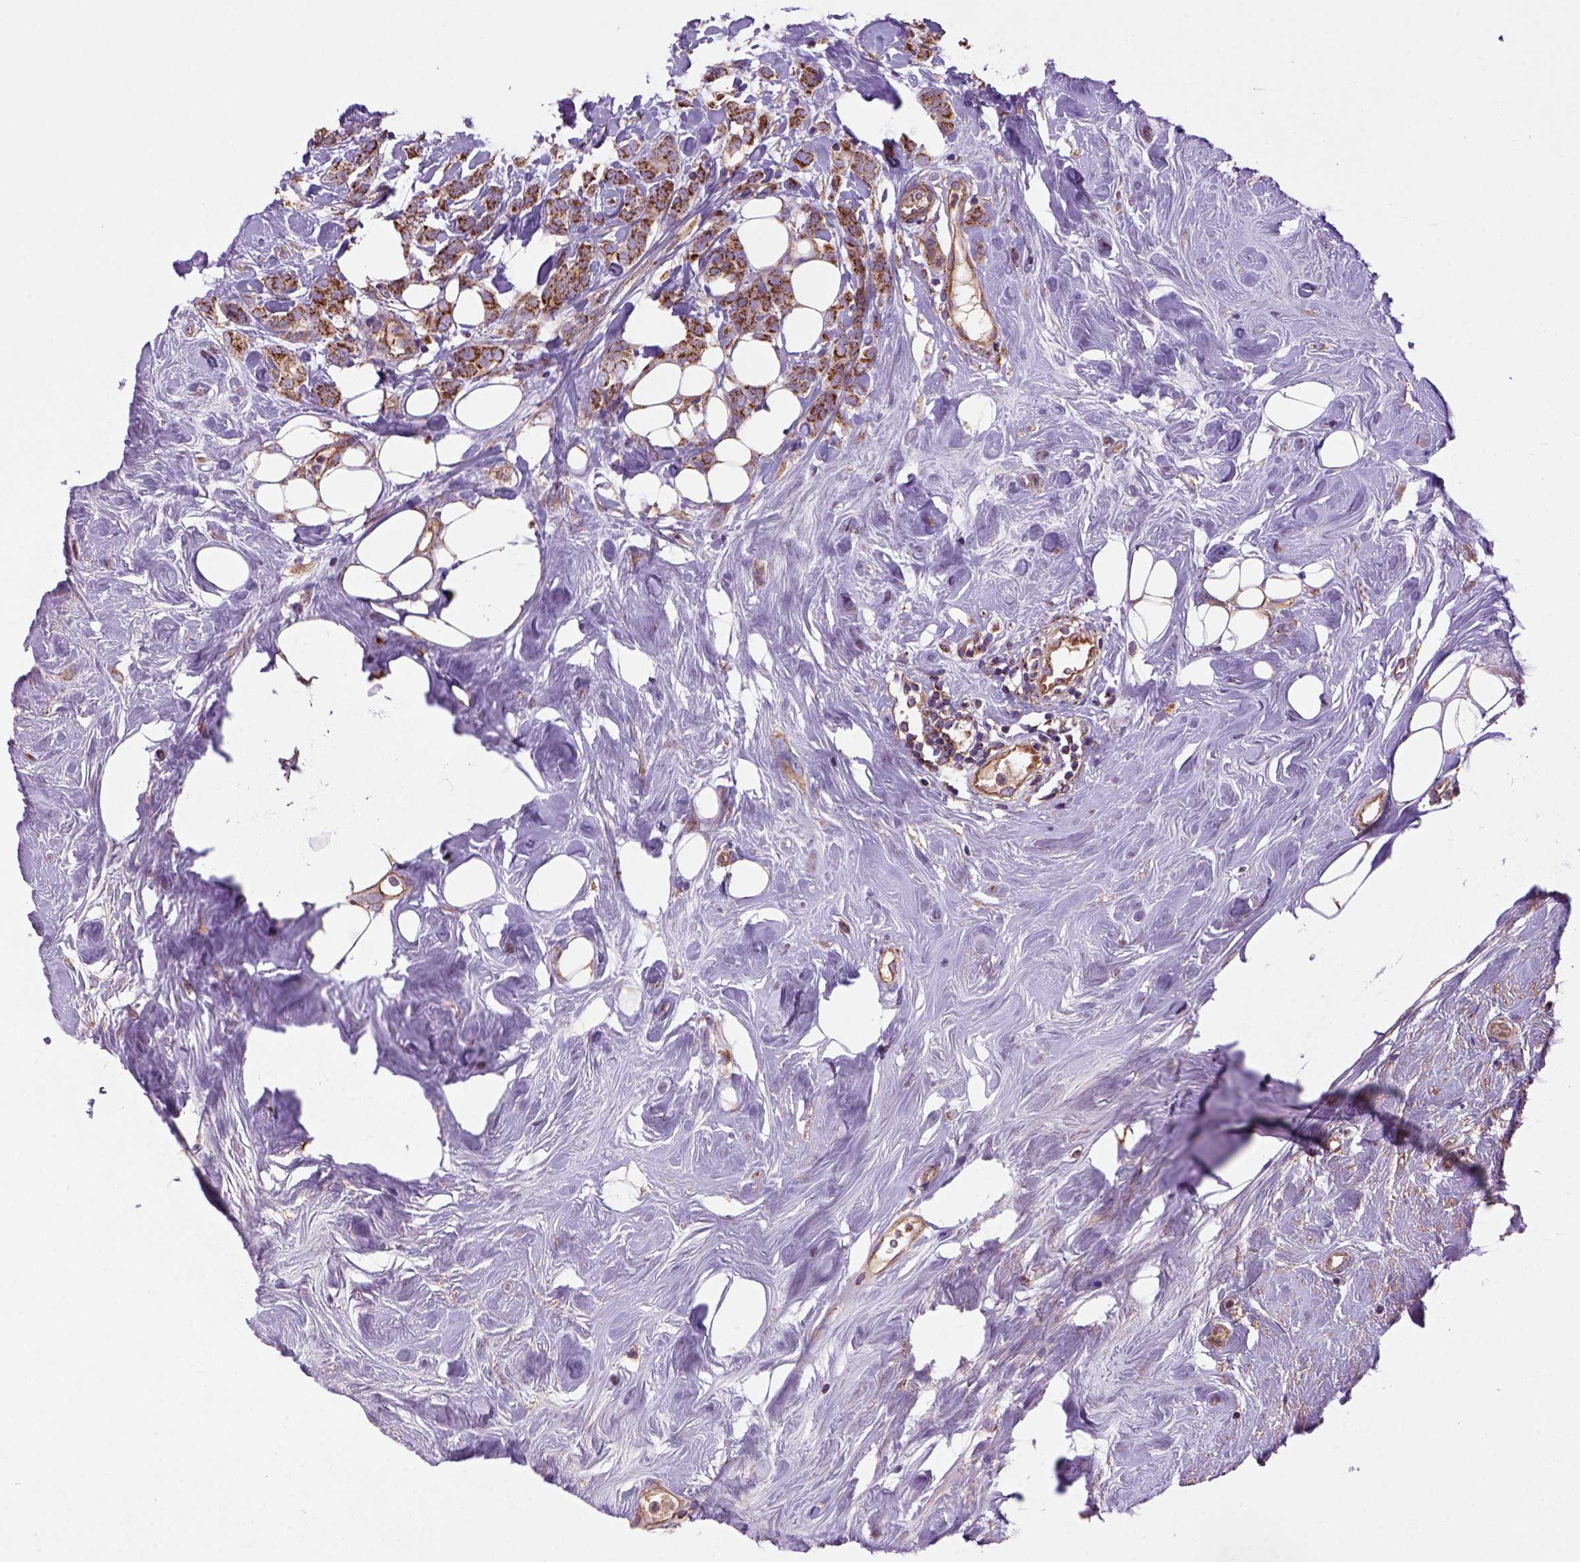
{"staining": {"intensity": "moderate", "quantity": ">75%", "location": "cytoplasmic/membranous"}, "tissue": "breast cancer", "cell_type": "Tumor cells", "image_type": "cancer", "snomed": [{"axis": "morphology", "description": "Lobular carcinoma"}, {"axis": "topography", "description": "Breast"}], "caption": "Protein staining shows moderate cytoplasmic/membranous staining in about >75% of tumor cells in breast cancer (lobular carcinoma).", "gene": "WARS2", "patient": {"sex": "female", "age": 49}}